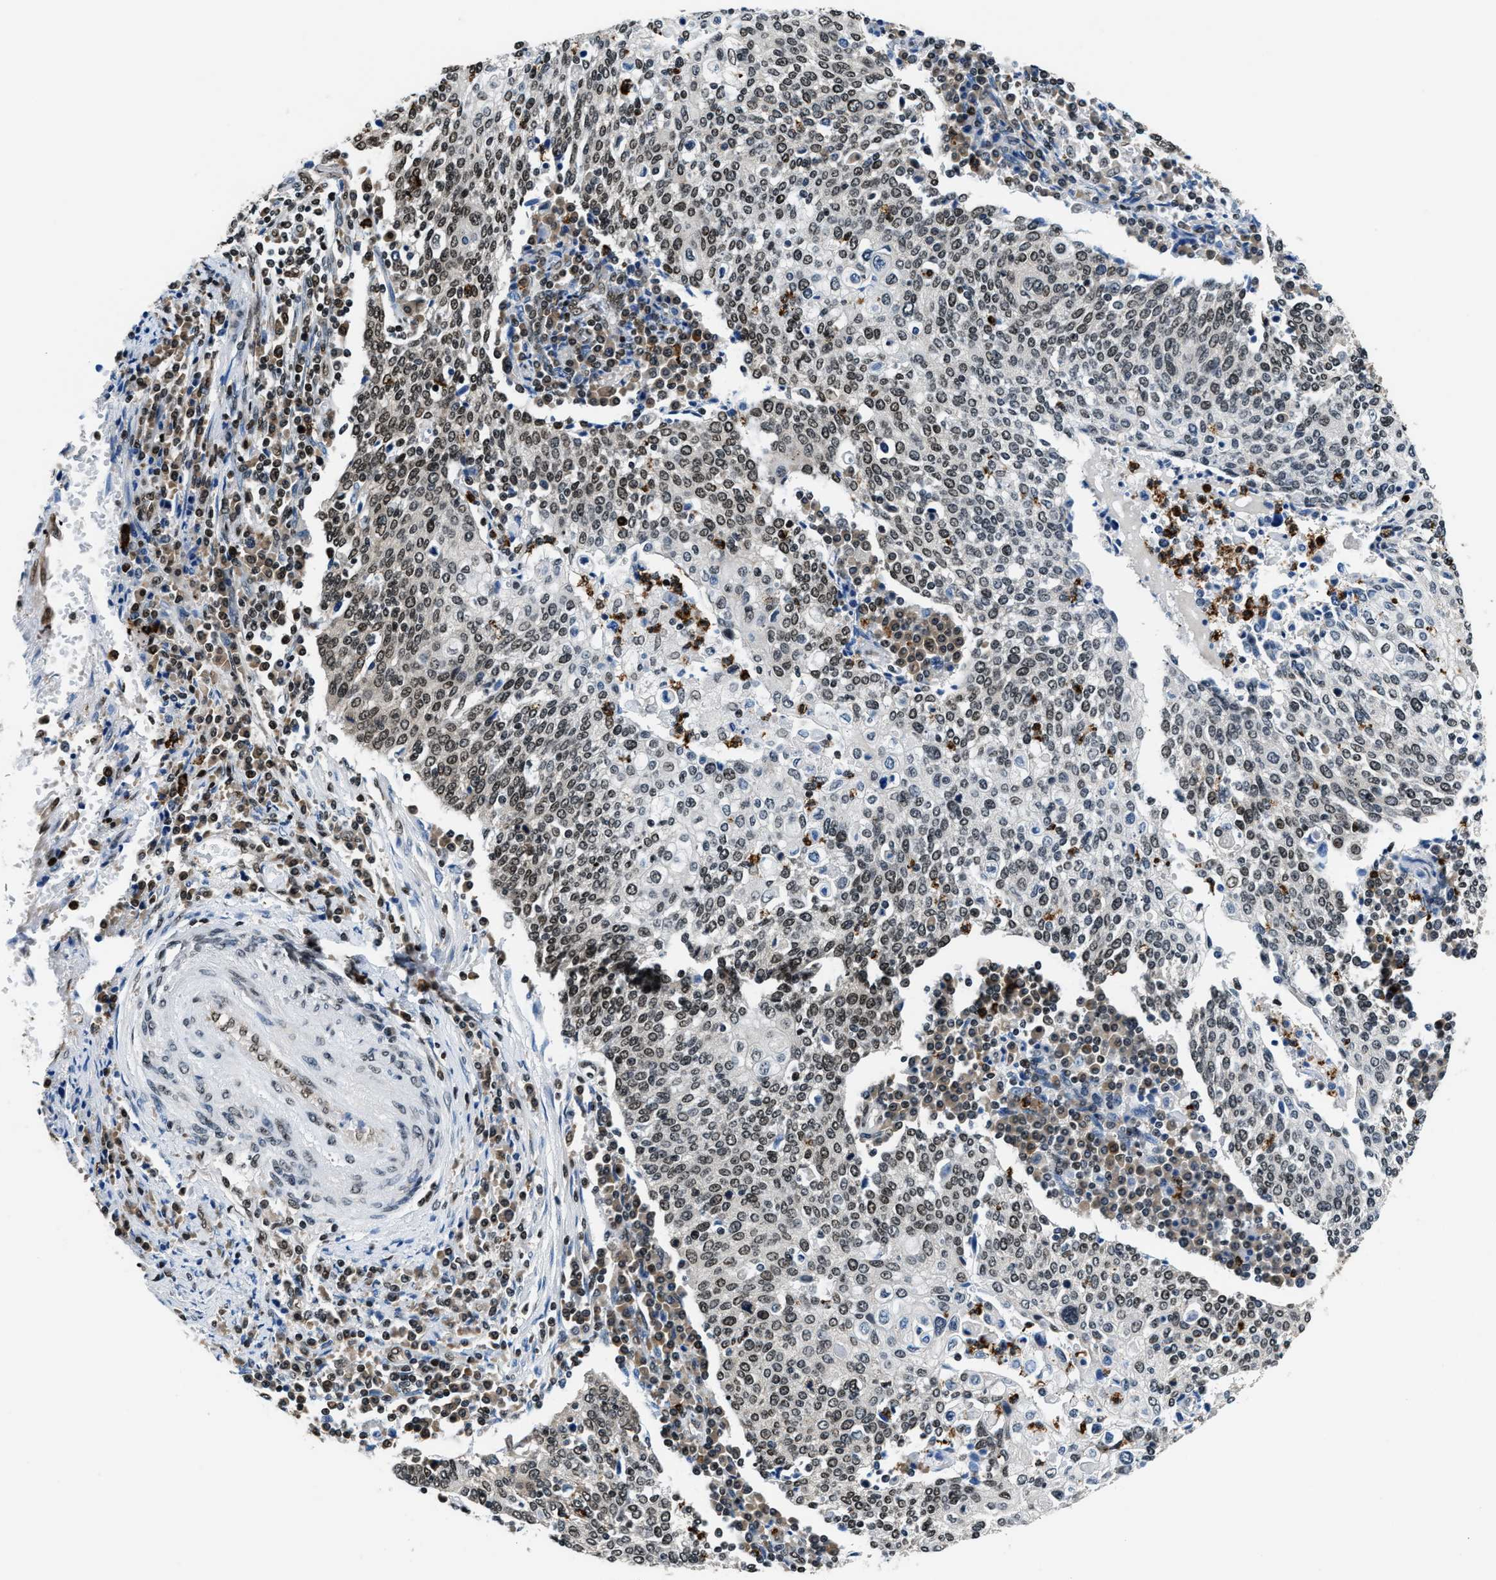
{"staining": {"intensity": "weak", "quantity": ">75%", "location": "nuclear"}, "tissue": "cervical cancer", "cell_type": "Tumor cells", "image_type": "cancer", "snomed": [{"axis": "morphology", "description": "Squamous cell carcinoma, NOS"}, {"axis": "topography", "description": "Cervix"}], "caption": "This histopathology image shows squamous cell carcinoma (cervical) stained with IHC to label a protein in brown. The nuclear of tumor cells show weak positivity for the protein. Nuclei are counter-stained blue.", "gene": "CCNDBP1", "patient": {"sex": "female", "age": 40}}